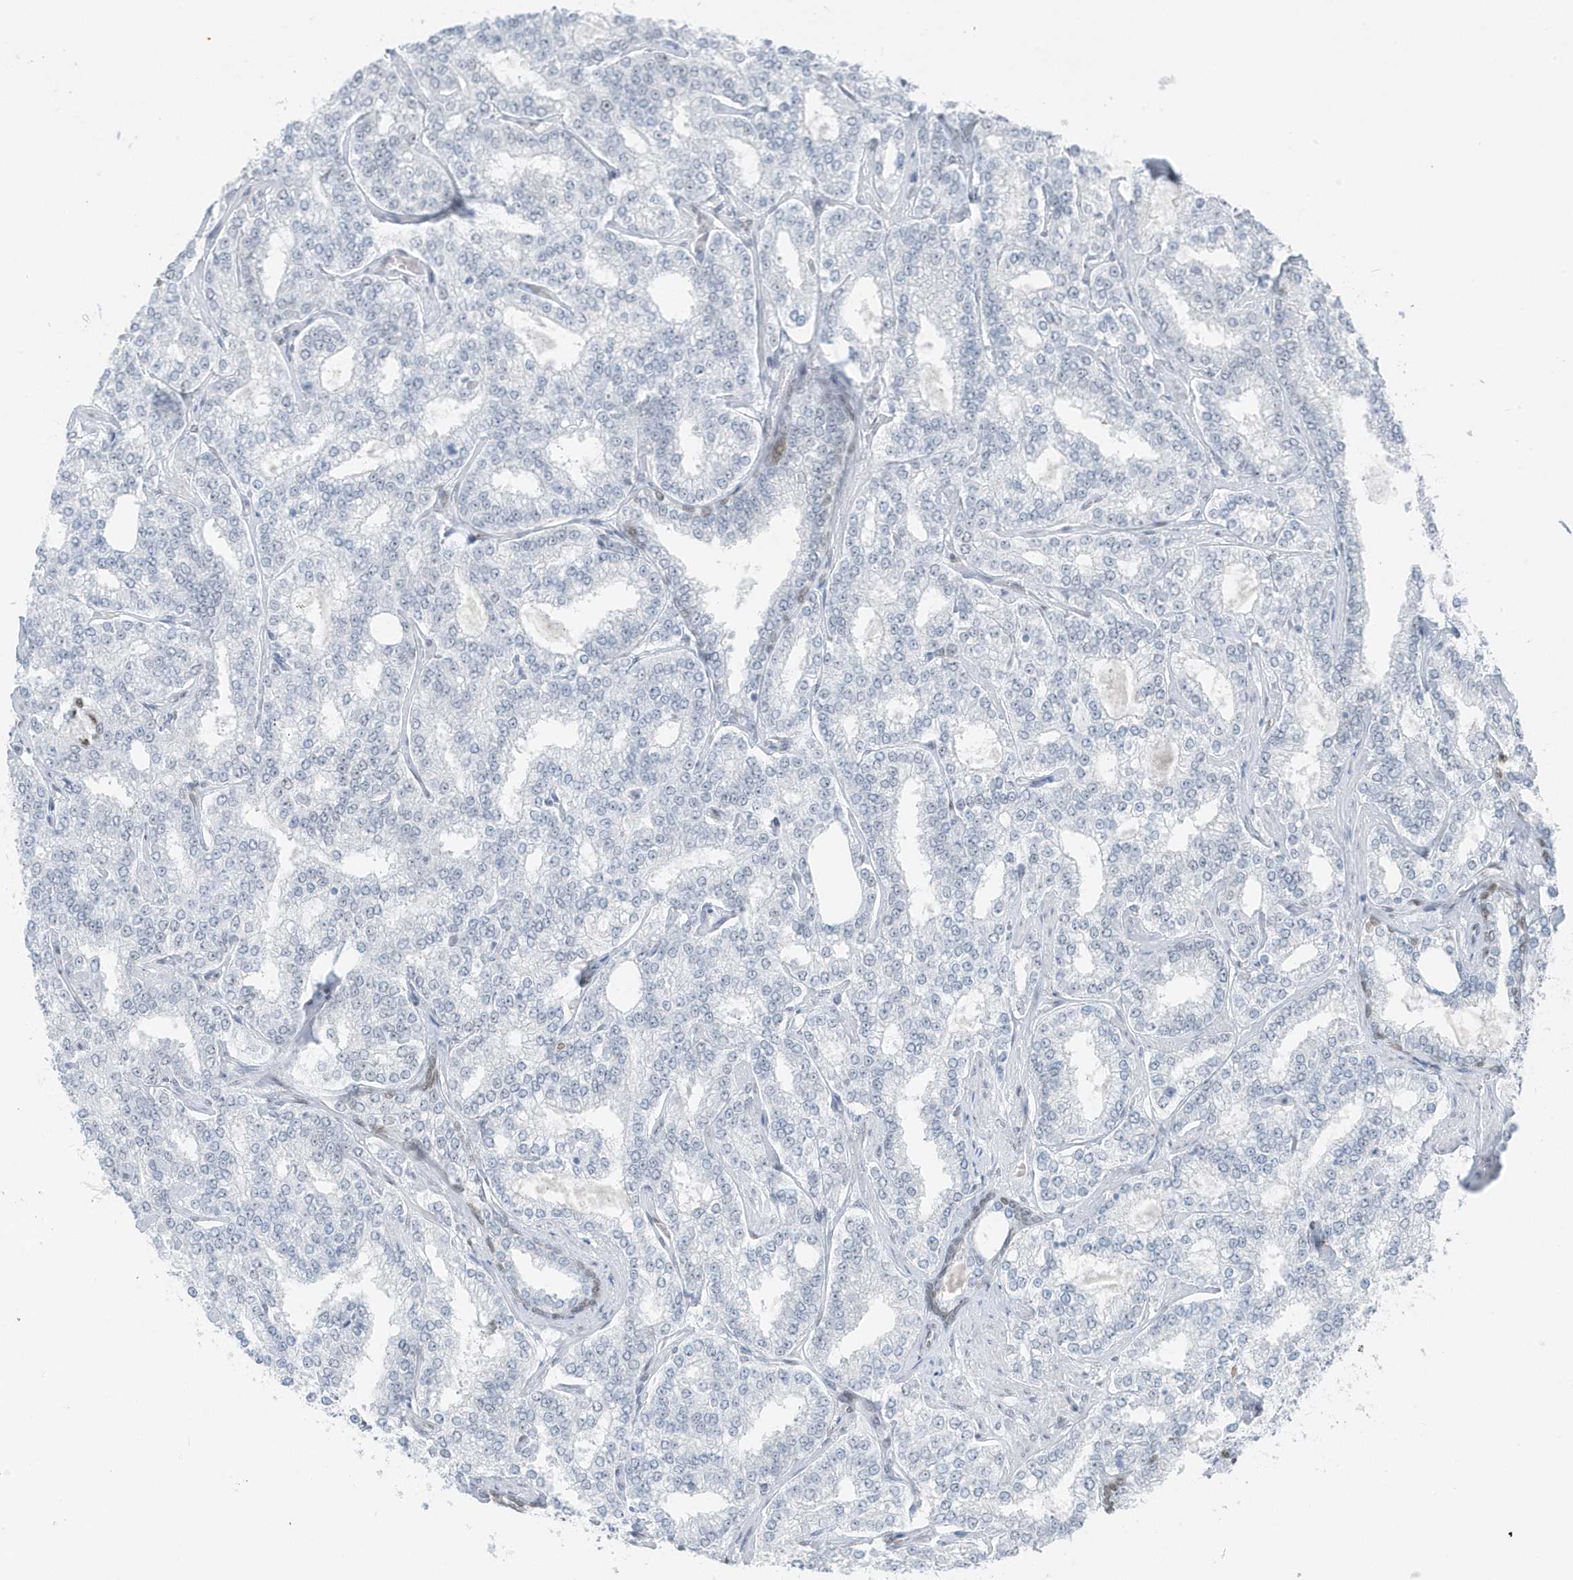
{"staining": {"intensity": "negative", "quantity": "none", "location": "none"}, "tissue": "prostate cancer", "cell_type": "Tumor cells", "image_type": "cancer", "snomed": [{"axis": "morphology", "description": "Normal tissue, NOS"}, {"axis": "morphology", "description": "Adenocarcinoma, High grade"}, {"axis": "topography", "description": "Prostate"}], "caption": "Protein analysis of prostate cancer (adenocarcinoma (high-grade)) shows no significant expression in tumor cells.", "gene": "SMIM34", "patient": {"sex": "male", "age": 83}}